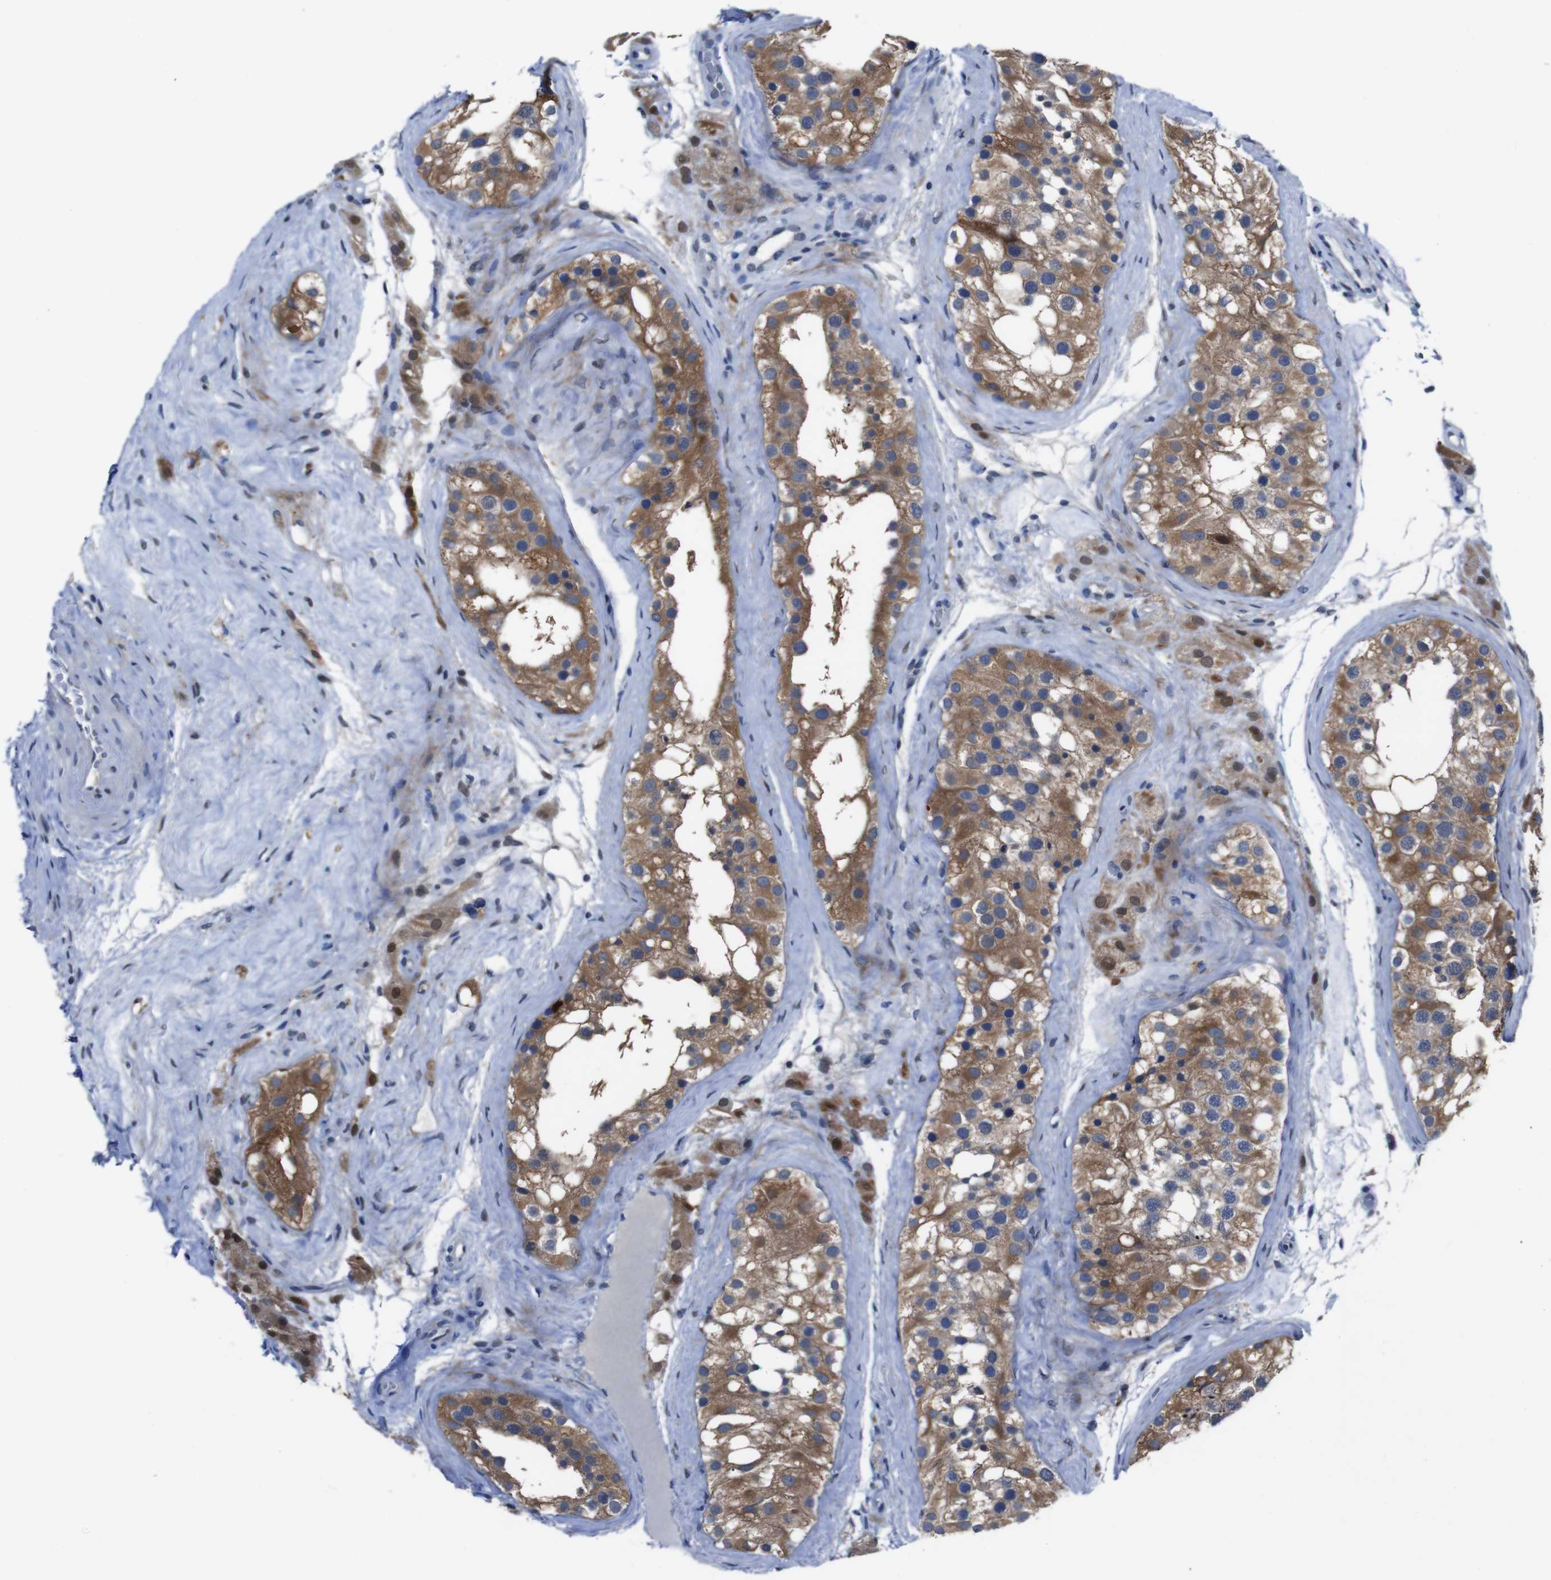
{"staining": {"intensity": "moderate", "quantity": ">75%", "location": "cytoplasmic/membranous"}, "tissue": "testis", "cell_type": "Cells in seminiferous ducts", "image_type": "normal", "snomed": [{"axis": "morphology", "description": "Normal tissue, NOS"}, {"axis": "morphology", "description": "Seminoma, NOS"}, {"axis": "topography", "description": "Testis"}], "caption": "Normal testis demonstrates moderate cytoplasmic/membranous staining in about >75% of cells in seminiferous ducts, visualized by immunohistochemistry. The staining was performed using DAB (3,3'-diaminobenzidine) to visualize the protein expression in brown, while the nuclei were stained in blue with hematoxylin (Magnification: 20x).", "gene": "SEMA4B", "patient": {"sex": "male", "age": 71}}